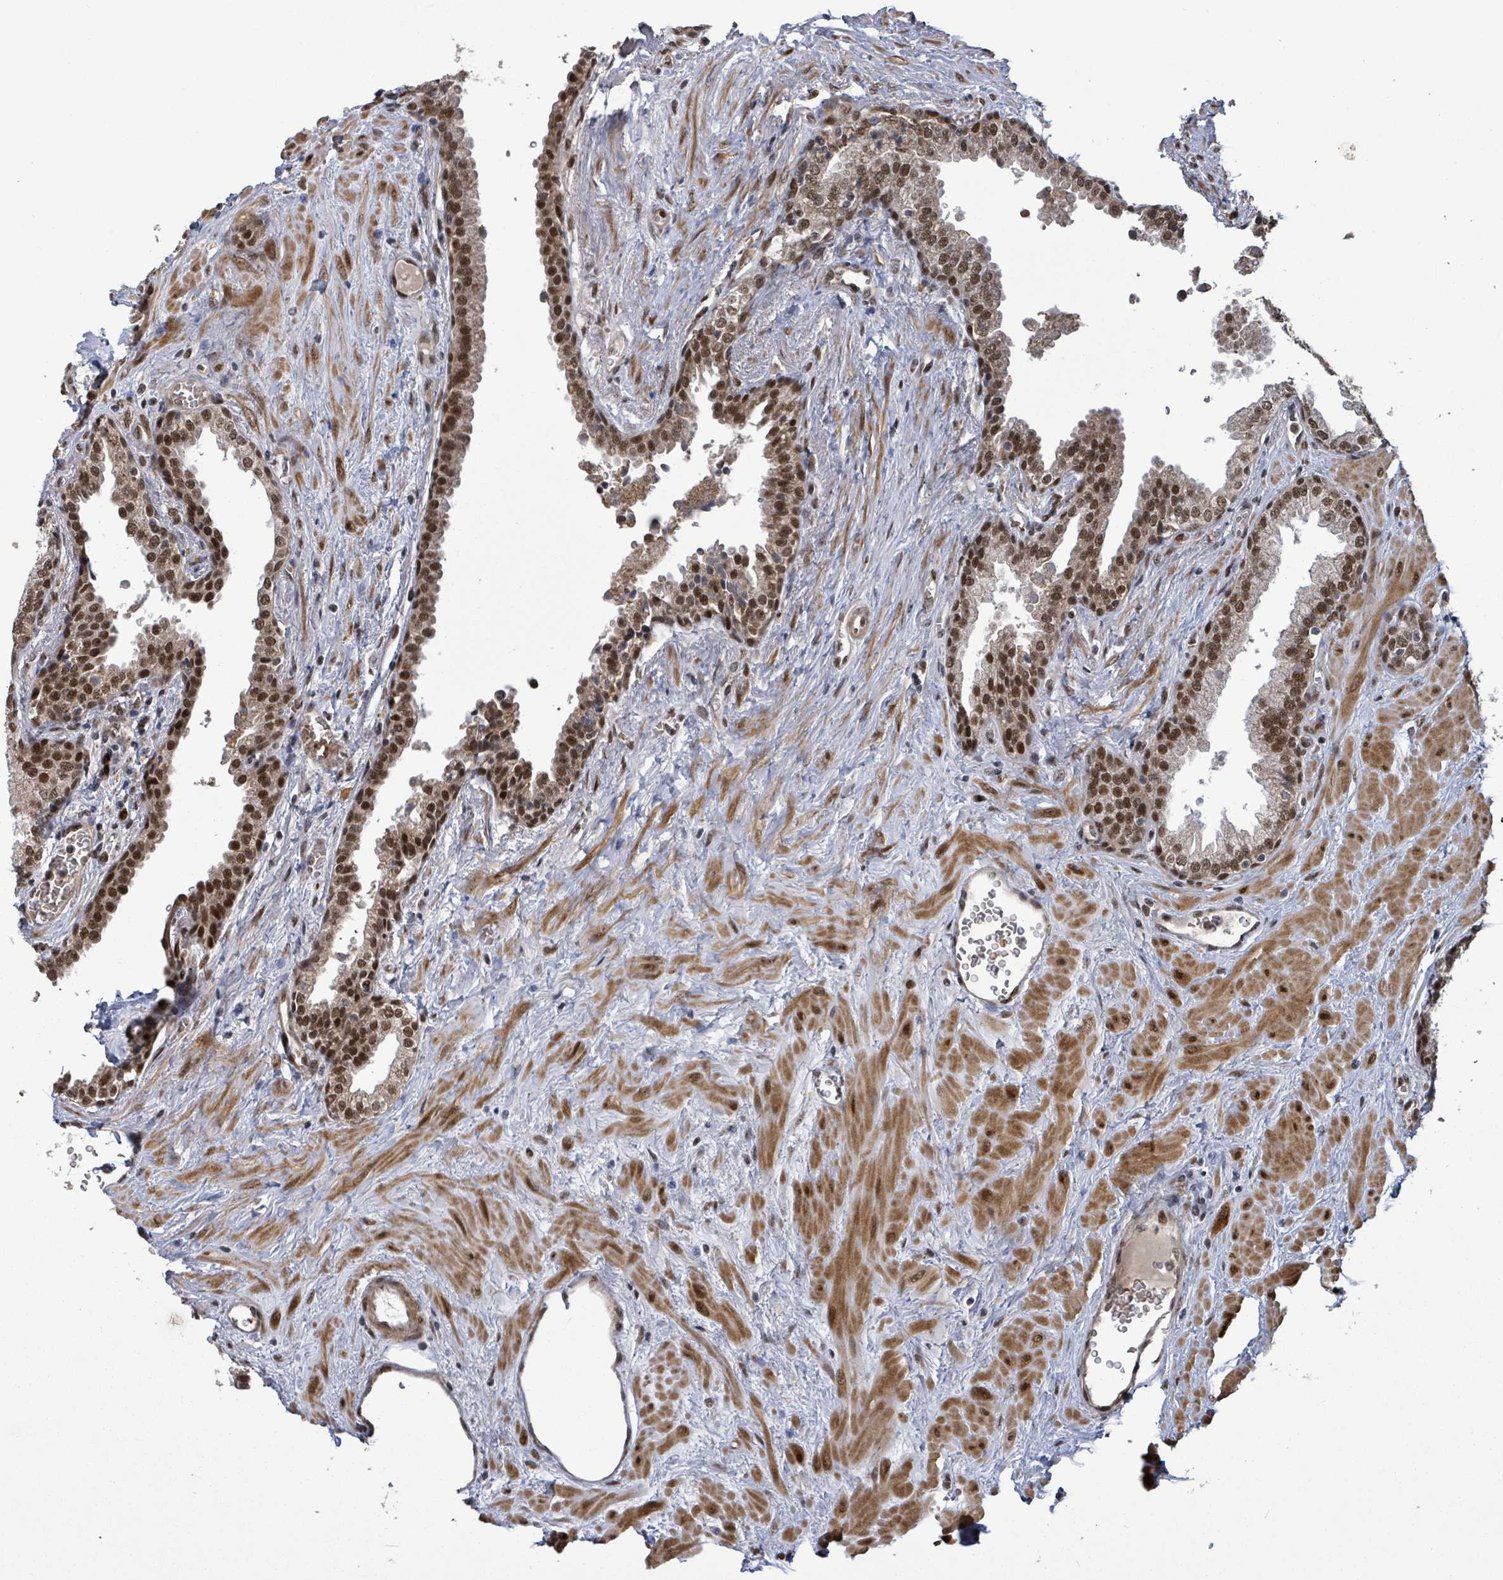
{"staining": {"intensity": "moderate", "quantity": ">75%", "location": "nuclear"}, "tissue": "prostate", "cell_type": "Glandular cells", "image_type": "normal", "snomed": [{"axis": "morphology", "description": "Normal tissue, NOS"}, {"axis": "topography", "description": "Prostate"}], "caption": "Glandular cells demonstrate medium levels of moderate nuclear staining in about >75% of cells in normal human prostate.", "gene": "PATZ1", "patient": {"sex": "male", "age": 51}}